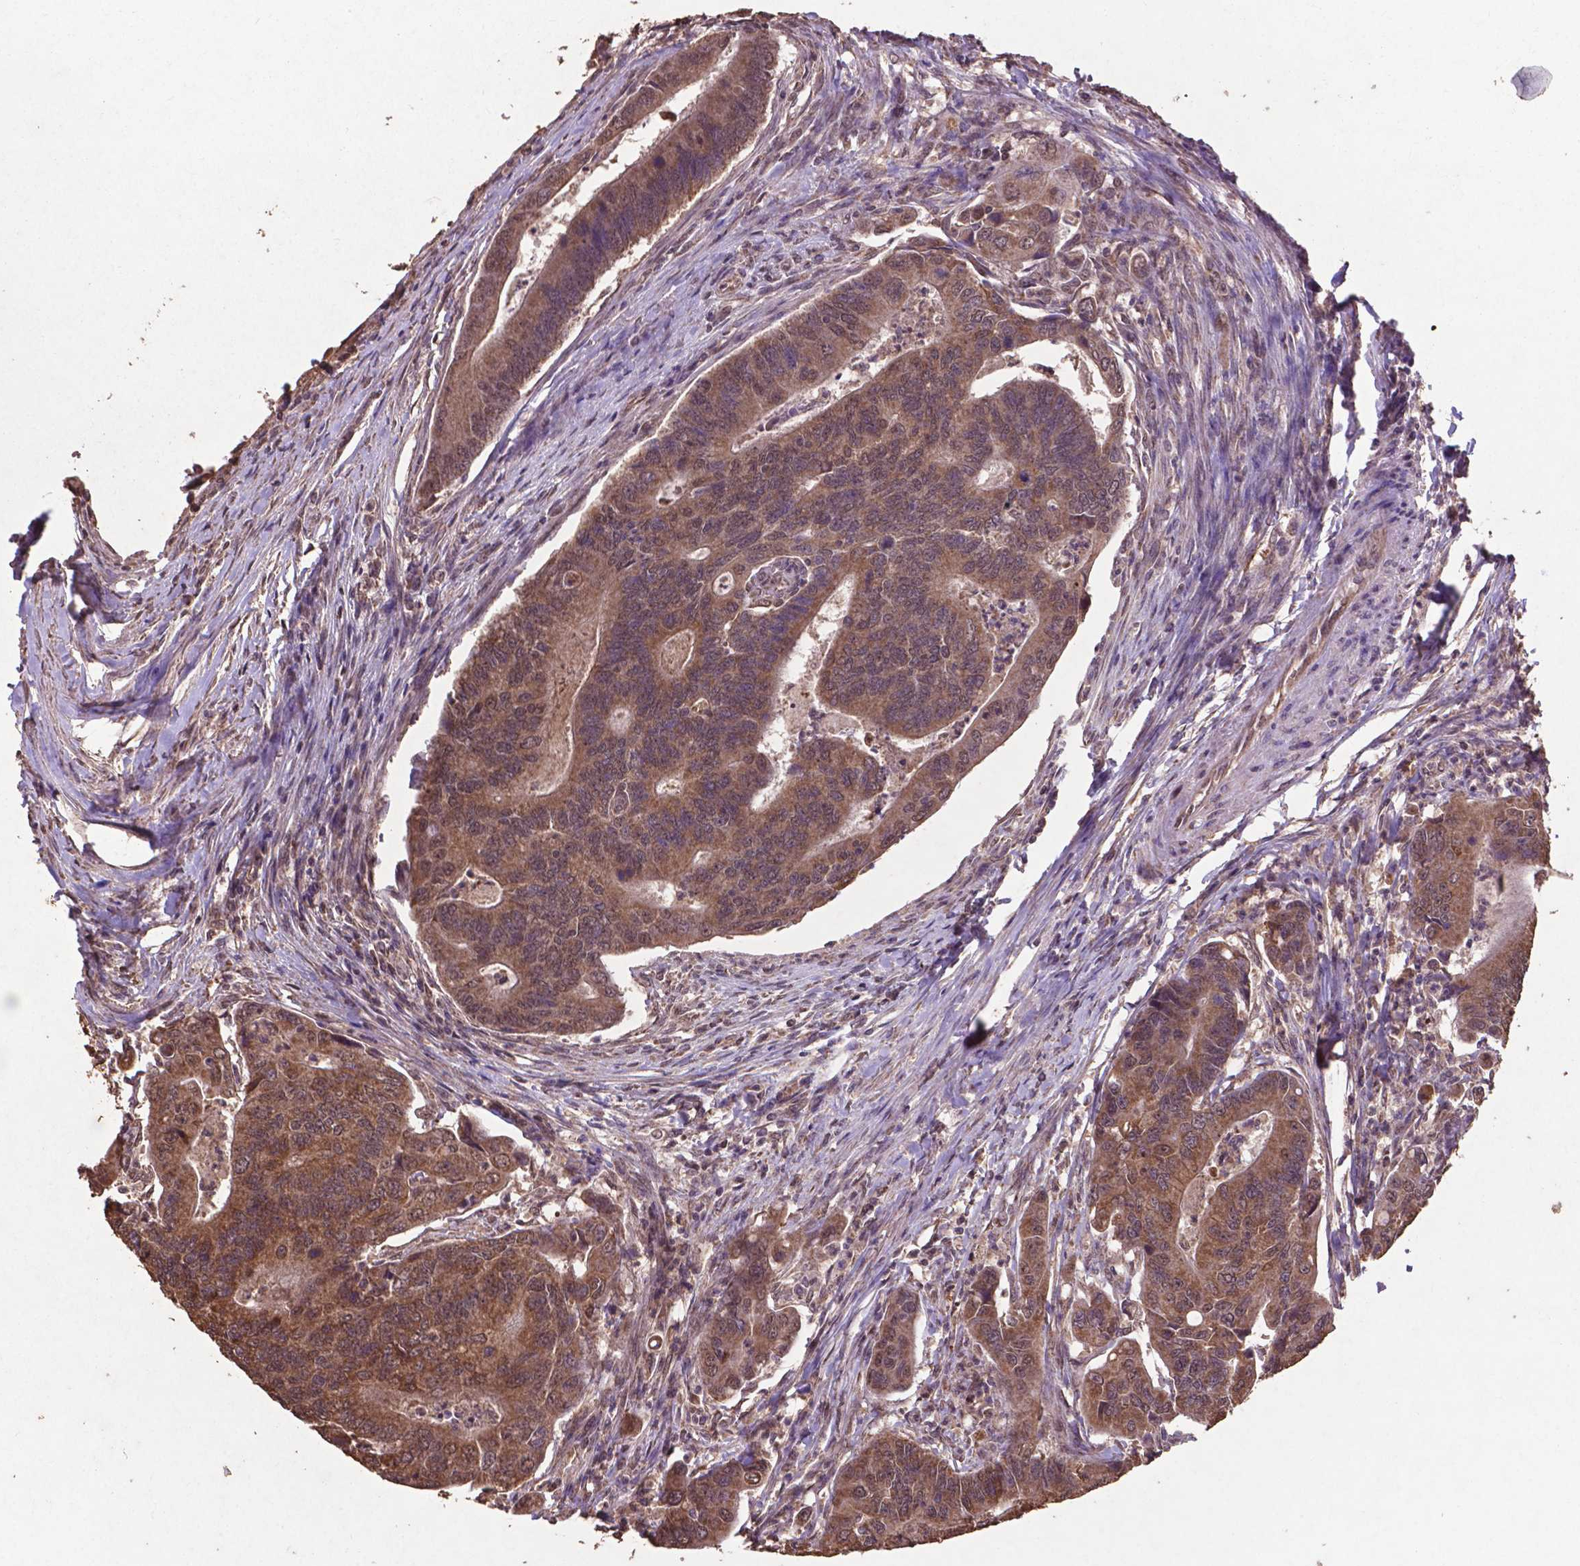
{"staining": {"intensity": "moderate", "quantity": ">75%", "location": "cytoplasmic/membranous"}, "tissue": "colorectal cancer", "cell_type": "Tumor cells", "image_type": "cancer", "snomed": [{"axis": "morphology", "description": "Adenocarcinoma, NOS"}, {"axis": "topography", "description": "Colon"}], "caption": "High-magnification brightfield microscopy of adenocarcinoma (colorectal) stained with DAB (3,3'-diaminobenzidine) (brown) and counterstained with hematoxylin (blue). tumor cells exhibit moderate cytoplasmic/membranous positivity is seen in approximately>75% of cells.", "gene": "DCAF1", "patient": {"sex": "female", "age": 67}}